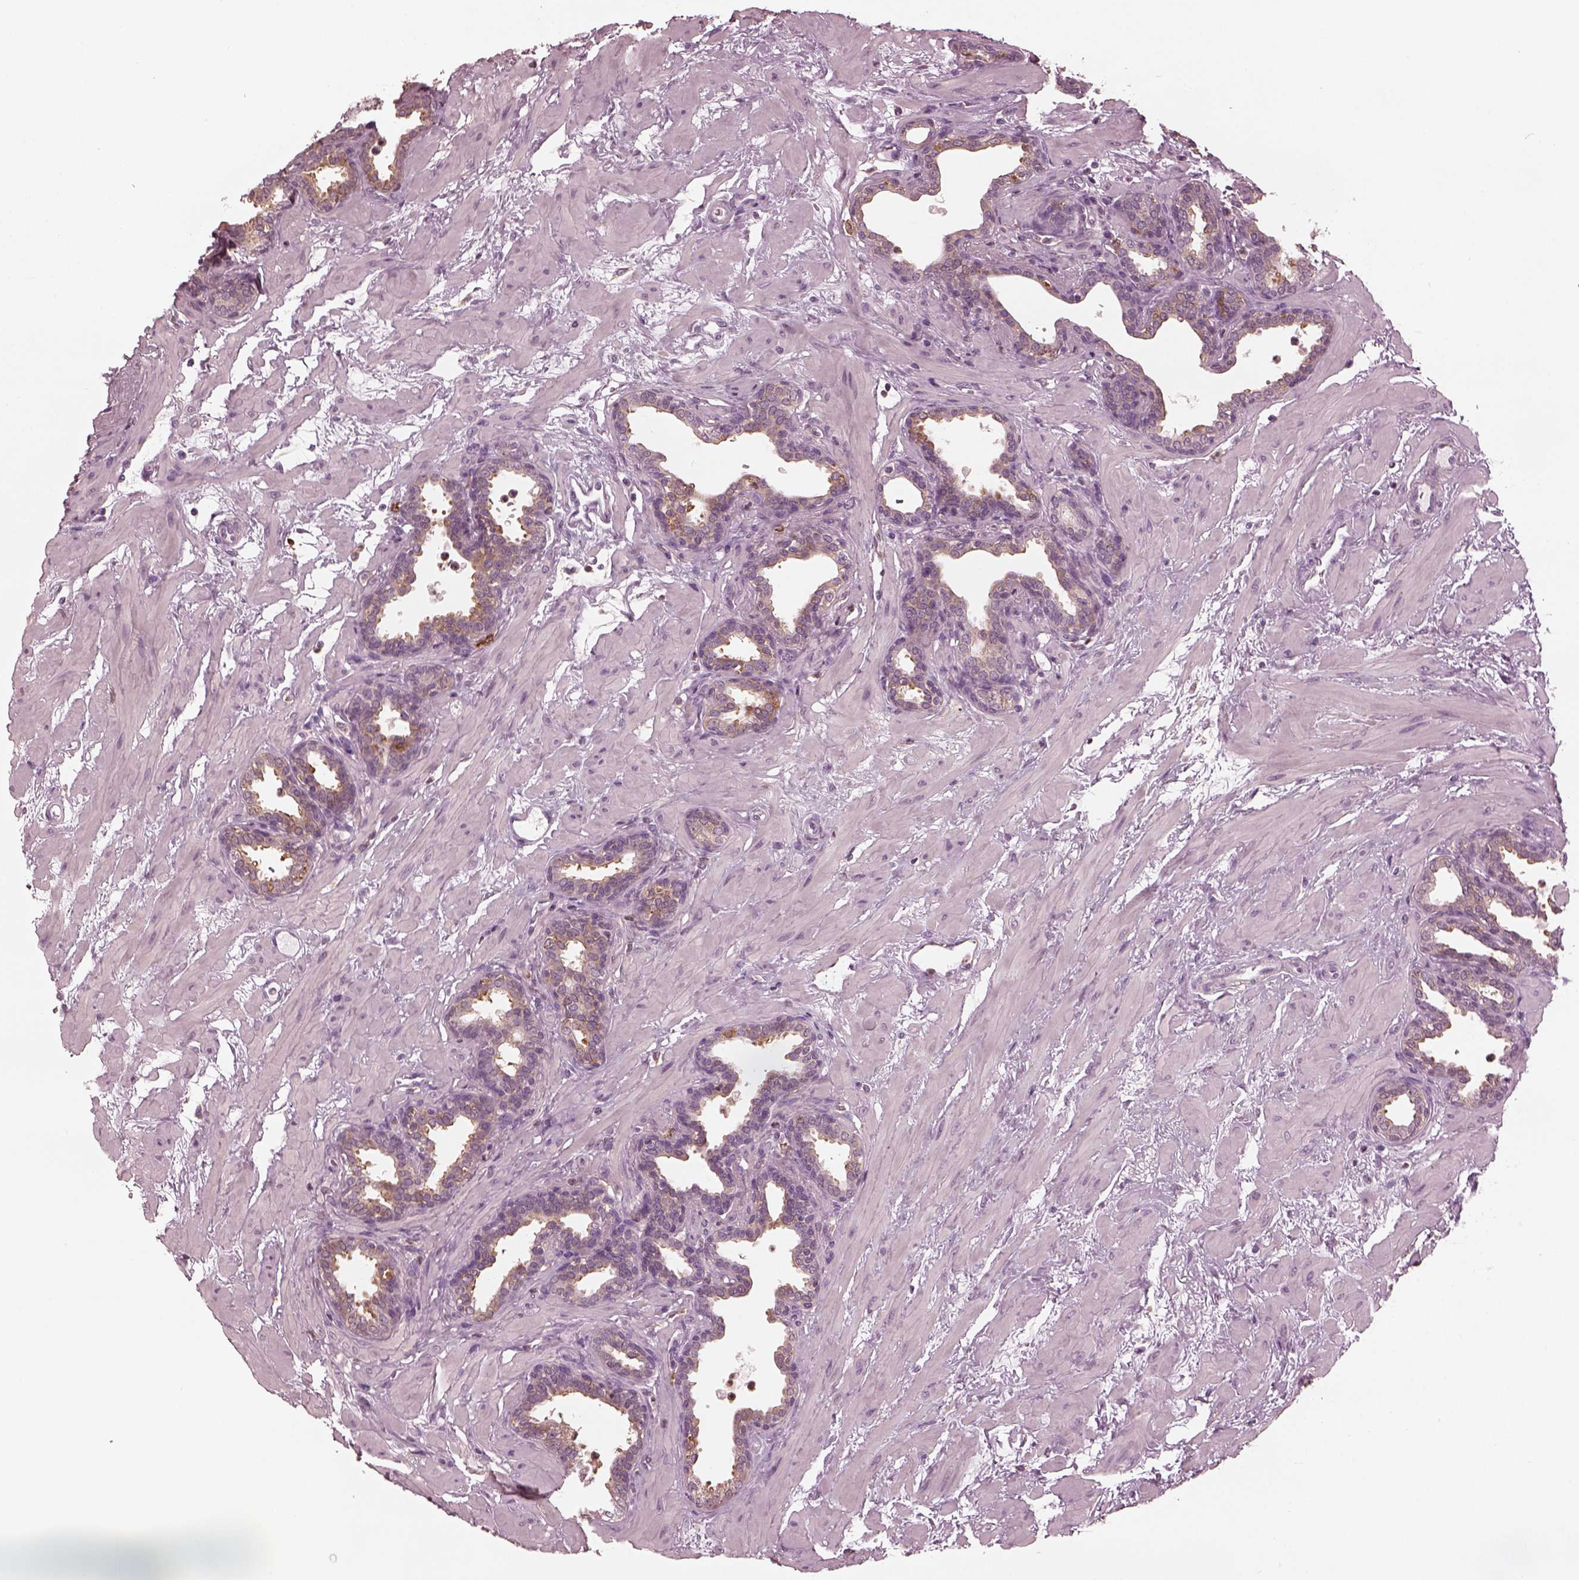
{"staining": {"intensity": "moderate", "quantity": "25%-75%", "location": "cytoplasmic/membranous"}, "tissue": "prostate", "cell_type": "Glandular cells", "image_type": "normal", "snomed": [{"axis": "morphology", "description": "Normal tissue, NOS"}, {"axis": "topography", "description": "Prostate"}], "caption": "A medium amount of moderate cytoplasmic/membranous positivity is identified in about 25%-75% of glandular cells in normal prostate. Immunohistochemistry stains the protein of interest in brown and the nuclei are stained blue.", "gene": "PSTPIP2", "patient": {"sex": "male", "age": 37}}